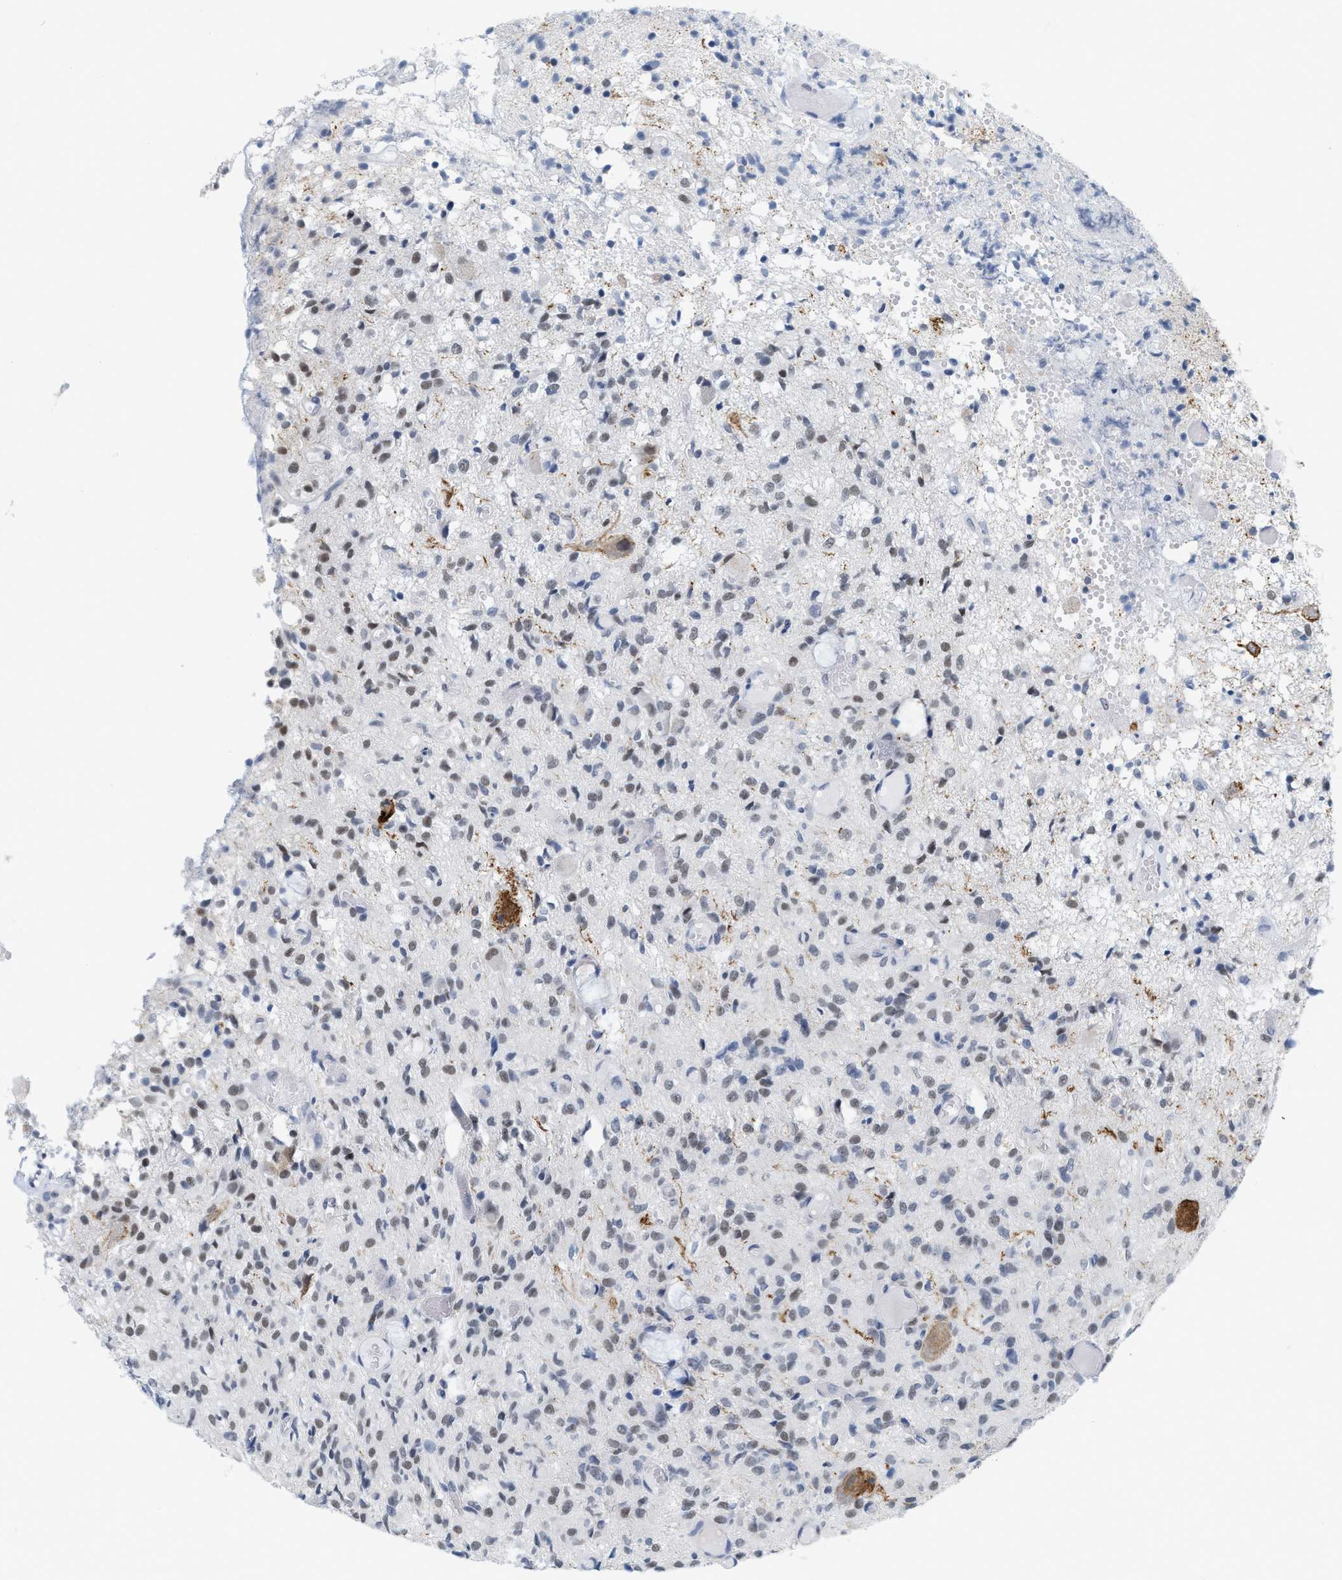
{"staining": {"intensity": "weak", "quantity": "25%-75%", "location": "nuclear"}, "tissue": "glioma", "cell_type": "Tumor cells", "image_type": "cancer", "snomed": [{"axis": "morphology", "description": "Glioma, malignant, High grade"}, {"axis": "topography", "description": "Brain"}], "caption": "IHC (DAB (3,3'-diaminobenzidine)) staining of human malignant glioma (high-grade) displays weak nuclear protein positivity in about 25%-75% of tumor cells. The staining is performed using DAB (3,3'-diaminobenzidine) brown chromogen to label protein expression. The nuclei are counter-stained blue using hematoxylin.", "gene": "XIRP1", "patient": {"sex": "female", "age": 59}}